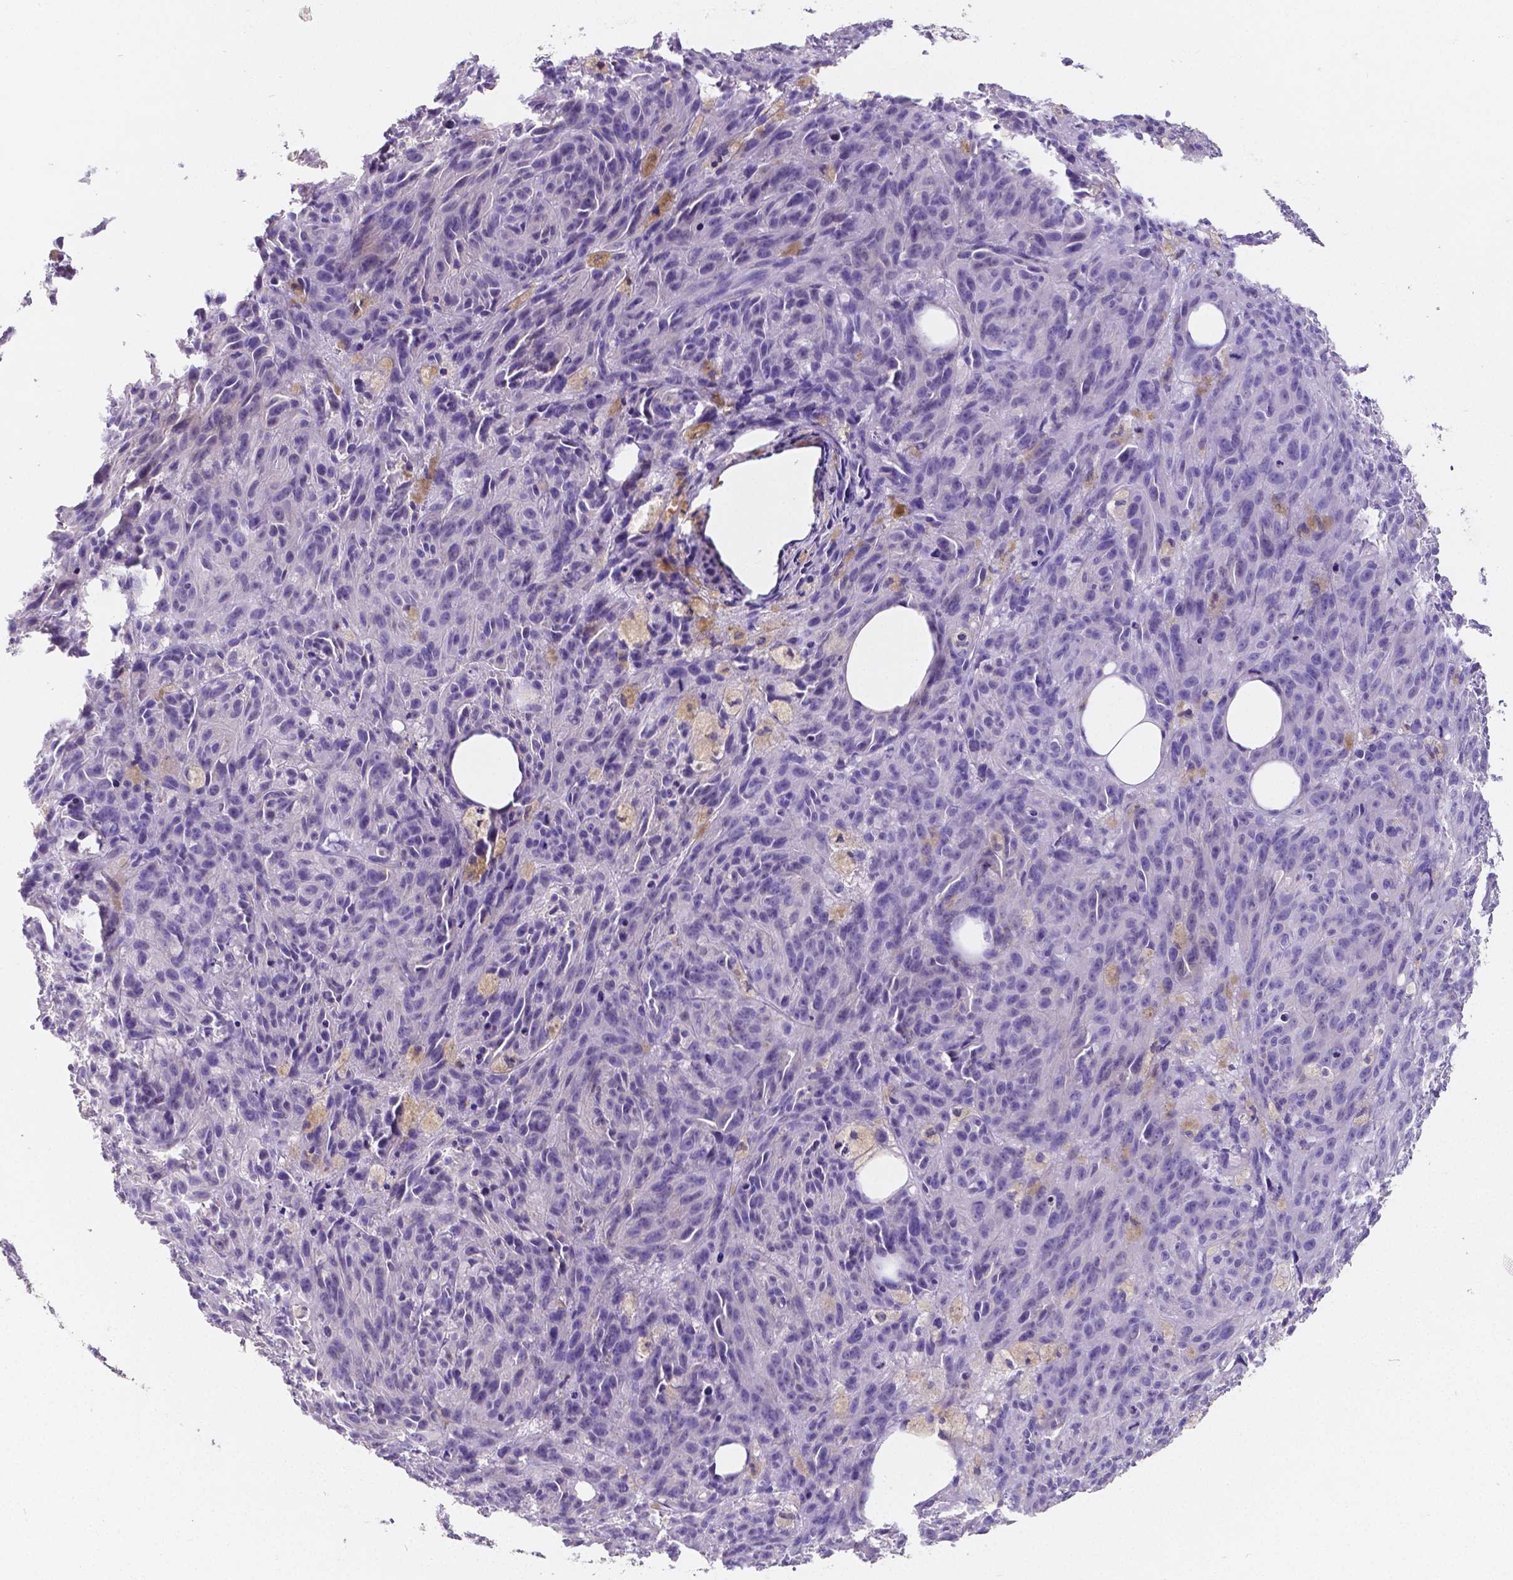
{"staining": {"intensity": "negative", "quantity": "none", "location": "none"}, "tissue": "melanoma", "cell_type": "Tumor cells", "image_type": "cancer", "snomed": [{"axis": "morphology", "description": "Malignant melanoma, NOS"}, {"axis": "topography", "description": "Skin"}], "caption": "High magnification brightfield microscopy of malignant melanoma stained with DAB (3,3'-diaminobenzidine) (brown) and counterstained with hematoxylin (blue): tumor cells show no significant staining. Nuclei are stained in blue.", "gene": "SATB2", "patient": {"sex": "female", "age": 34}}